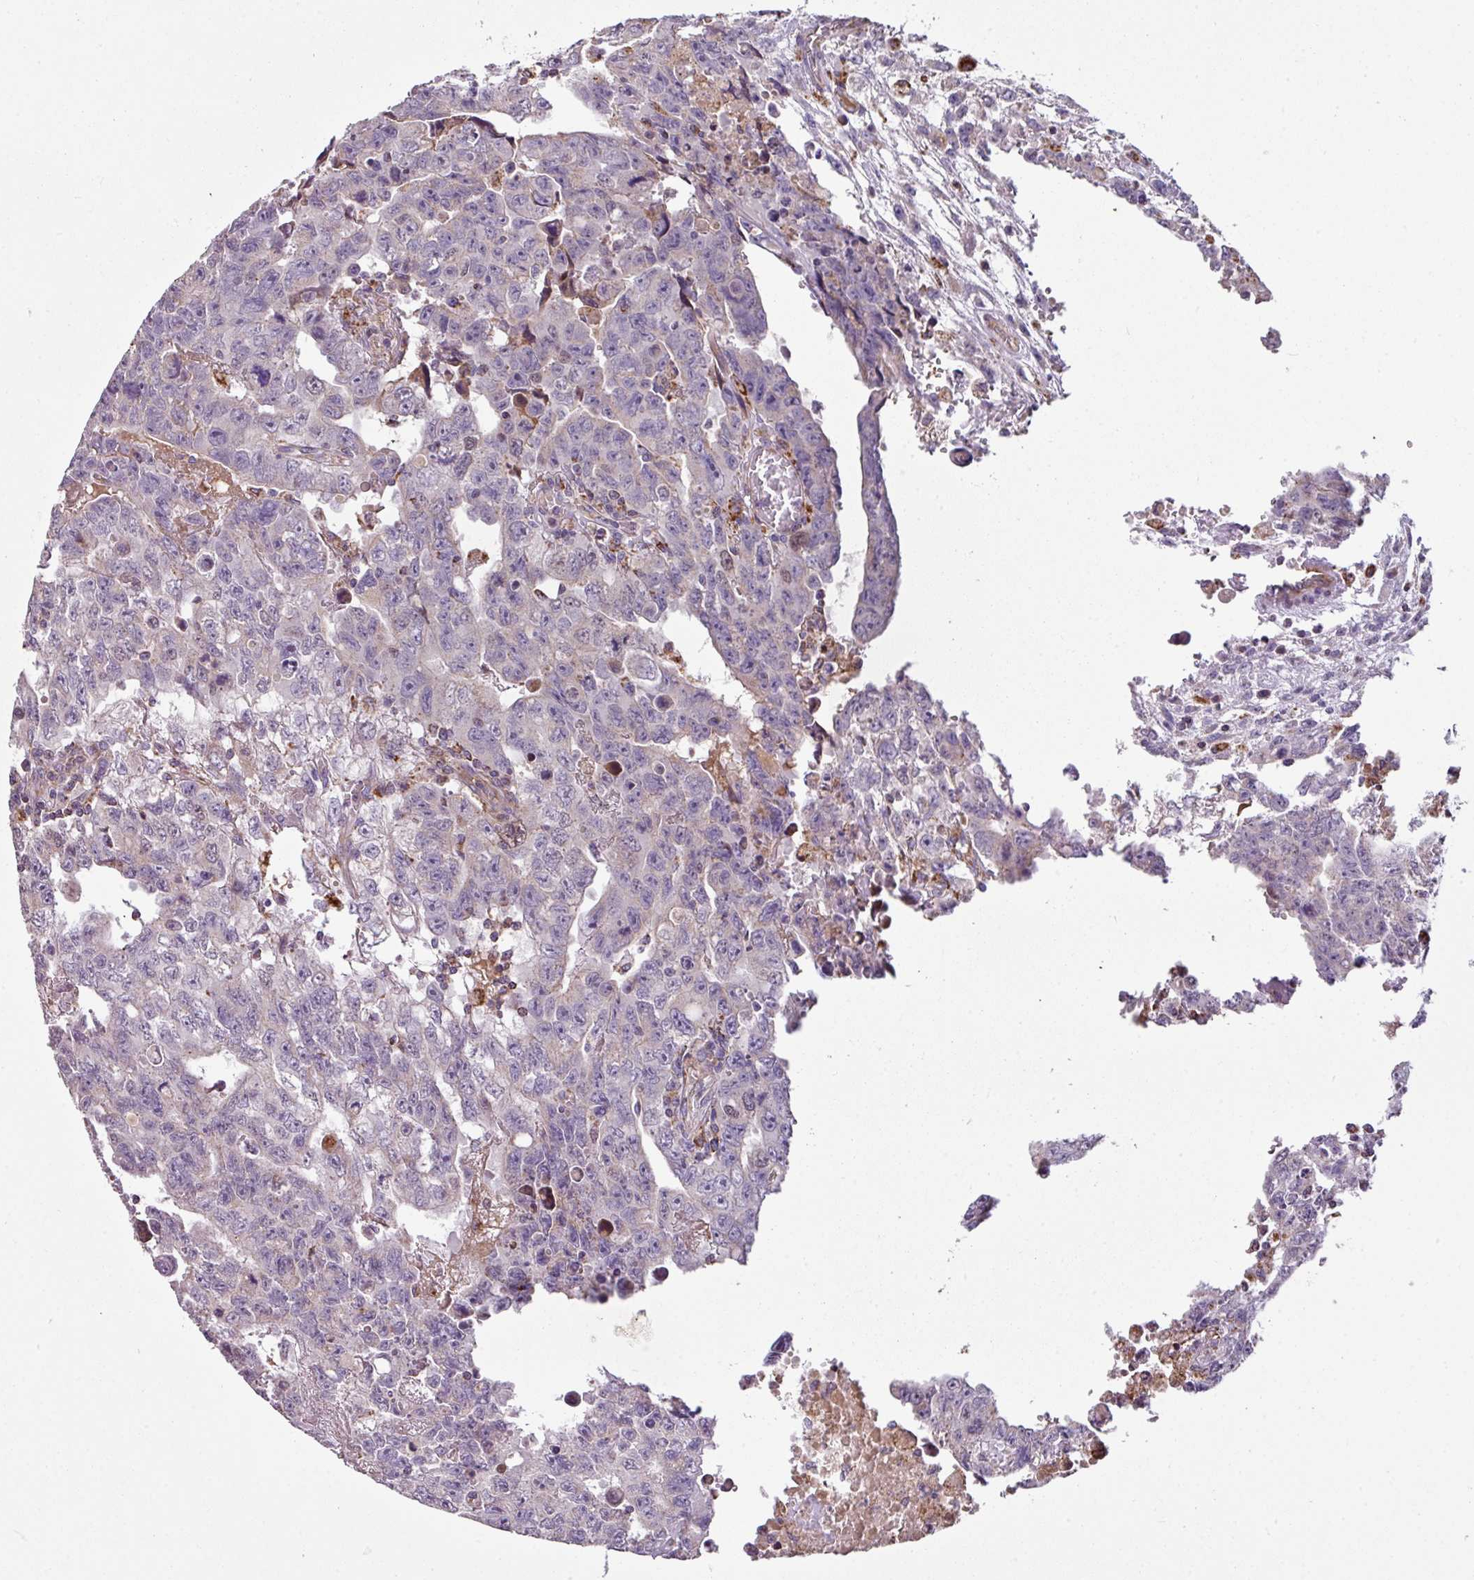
{"staining": {"intensity": "negative", "quantity": "none", "location": "none"}, "tissue": "testis cancer", "cell_type": "Tumor cells", "image_type": "cancer", "snomed": [{"axis": "morphology", "description": "Carcinoma, Embryonal, NOS"}, {"axis": "topography", "description": "Testis"}], "caption": "An image of human testis cancer is negative for staining in tumor cells.", "gene": "SQOR", "patient": {"sex": "male", "age": 24}}